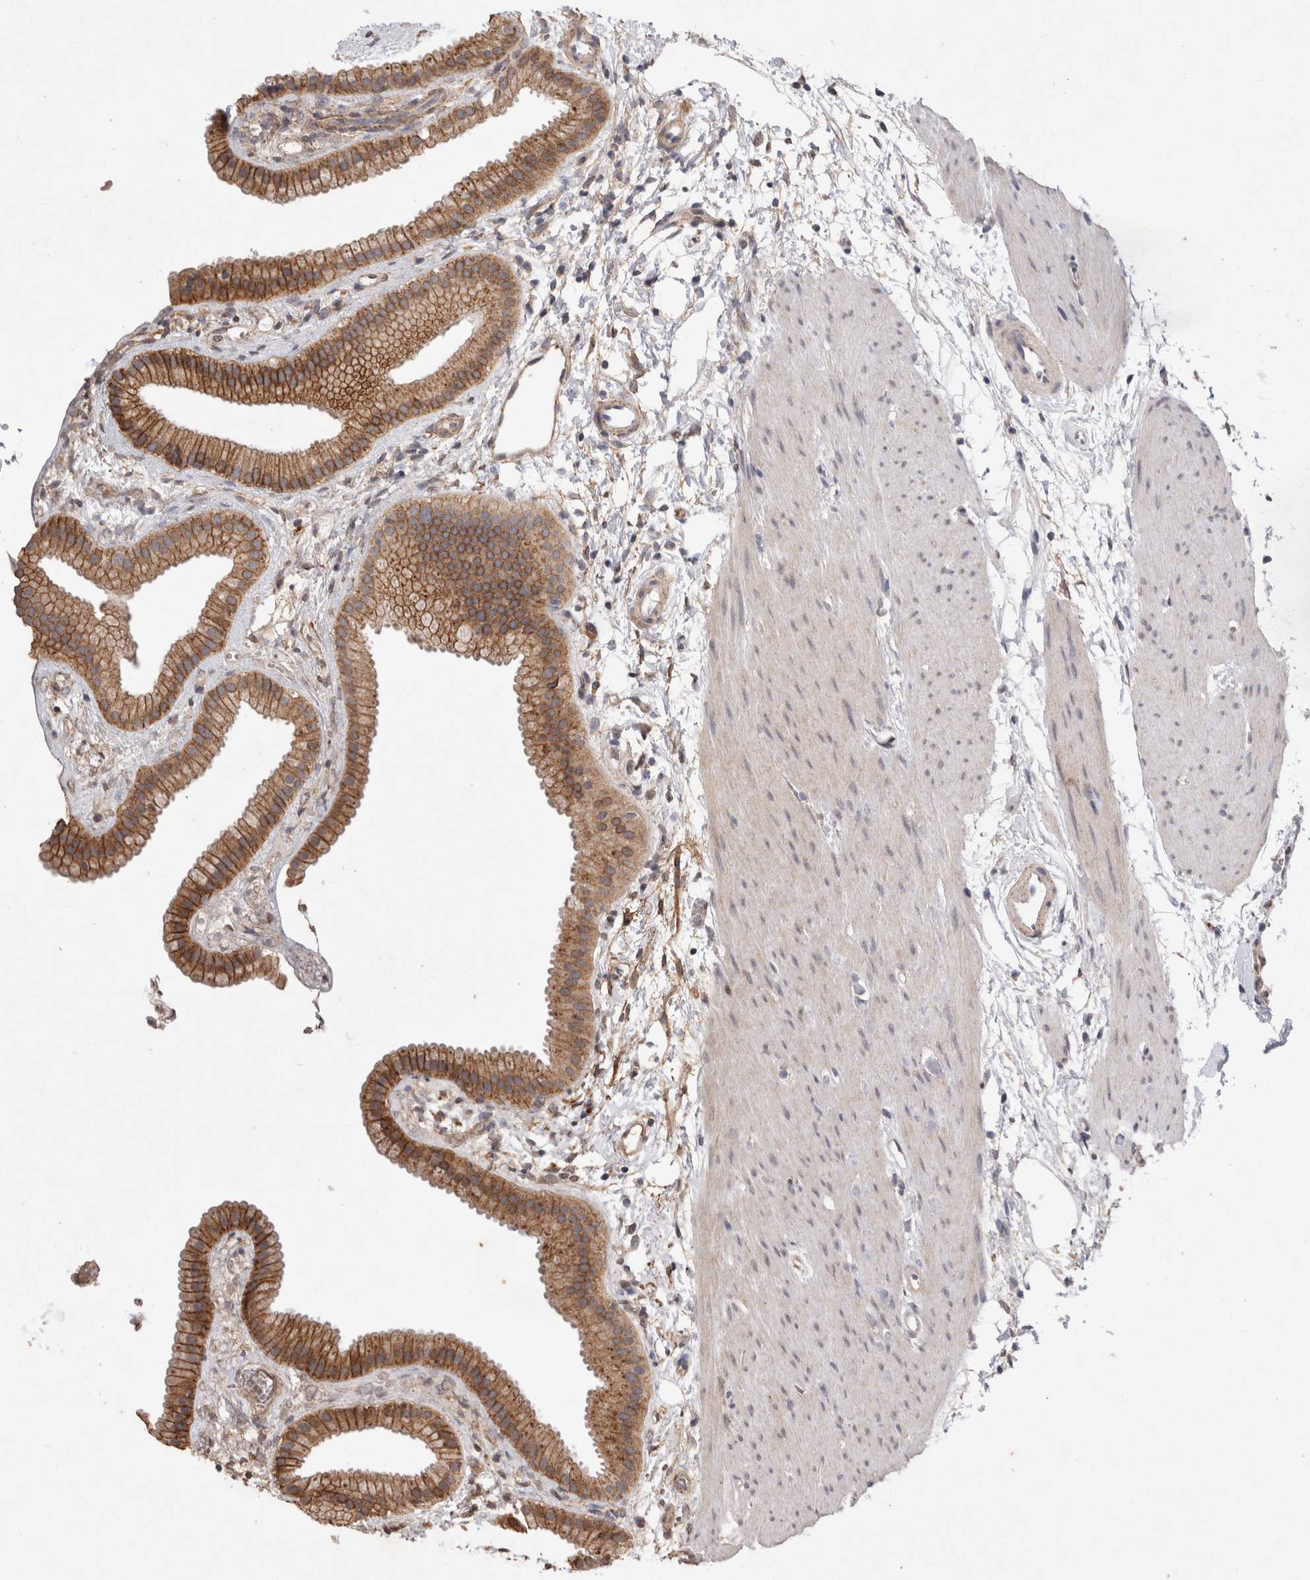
{"staining": {"intensity": "strong", "quantity": ">75%", "location": "cytoplasmic/membranous"}, "tissue": "gallbladder", "cell_type": "Glandular cells", "image_type": "normal", "snomed": [{"axis": "morphology", "description": "Normal tissue, NOS"}, {"axis": "topography", "description": "Gallbladder"}], "caption": "Immunohistochemistry (IHC) of unremarkable human gallbladder shows high levels of strong cytoplasmic/membranous staining in approximately >75% of glandular cells. (DAB (3,3'-diaminobenzidine) IHC, brown staining for protein, blue staining for nuclei).", "gene": "CDH6", "patient": {"sex": "female", "age": 64}}